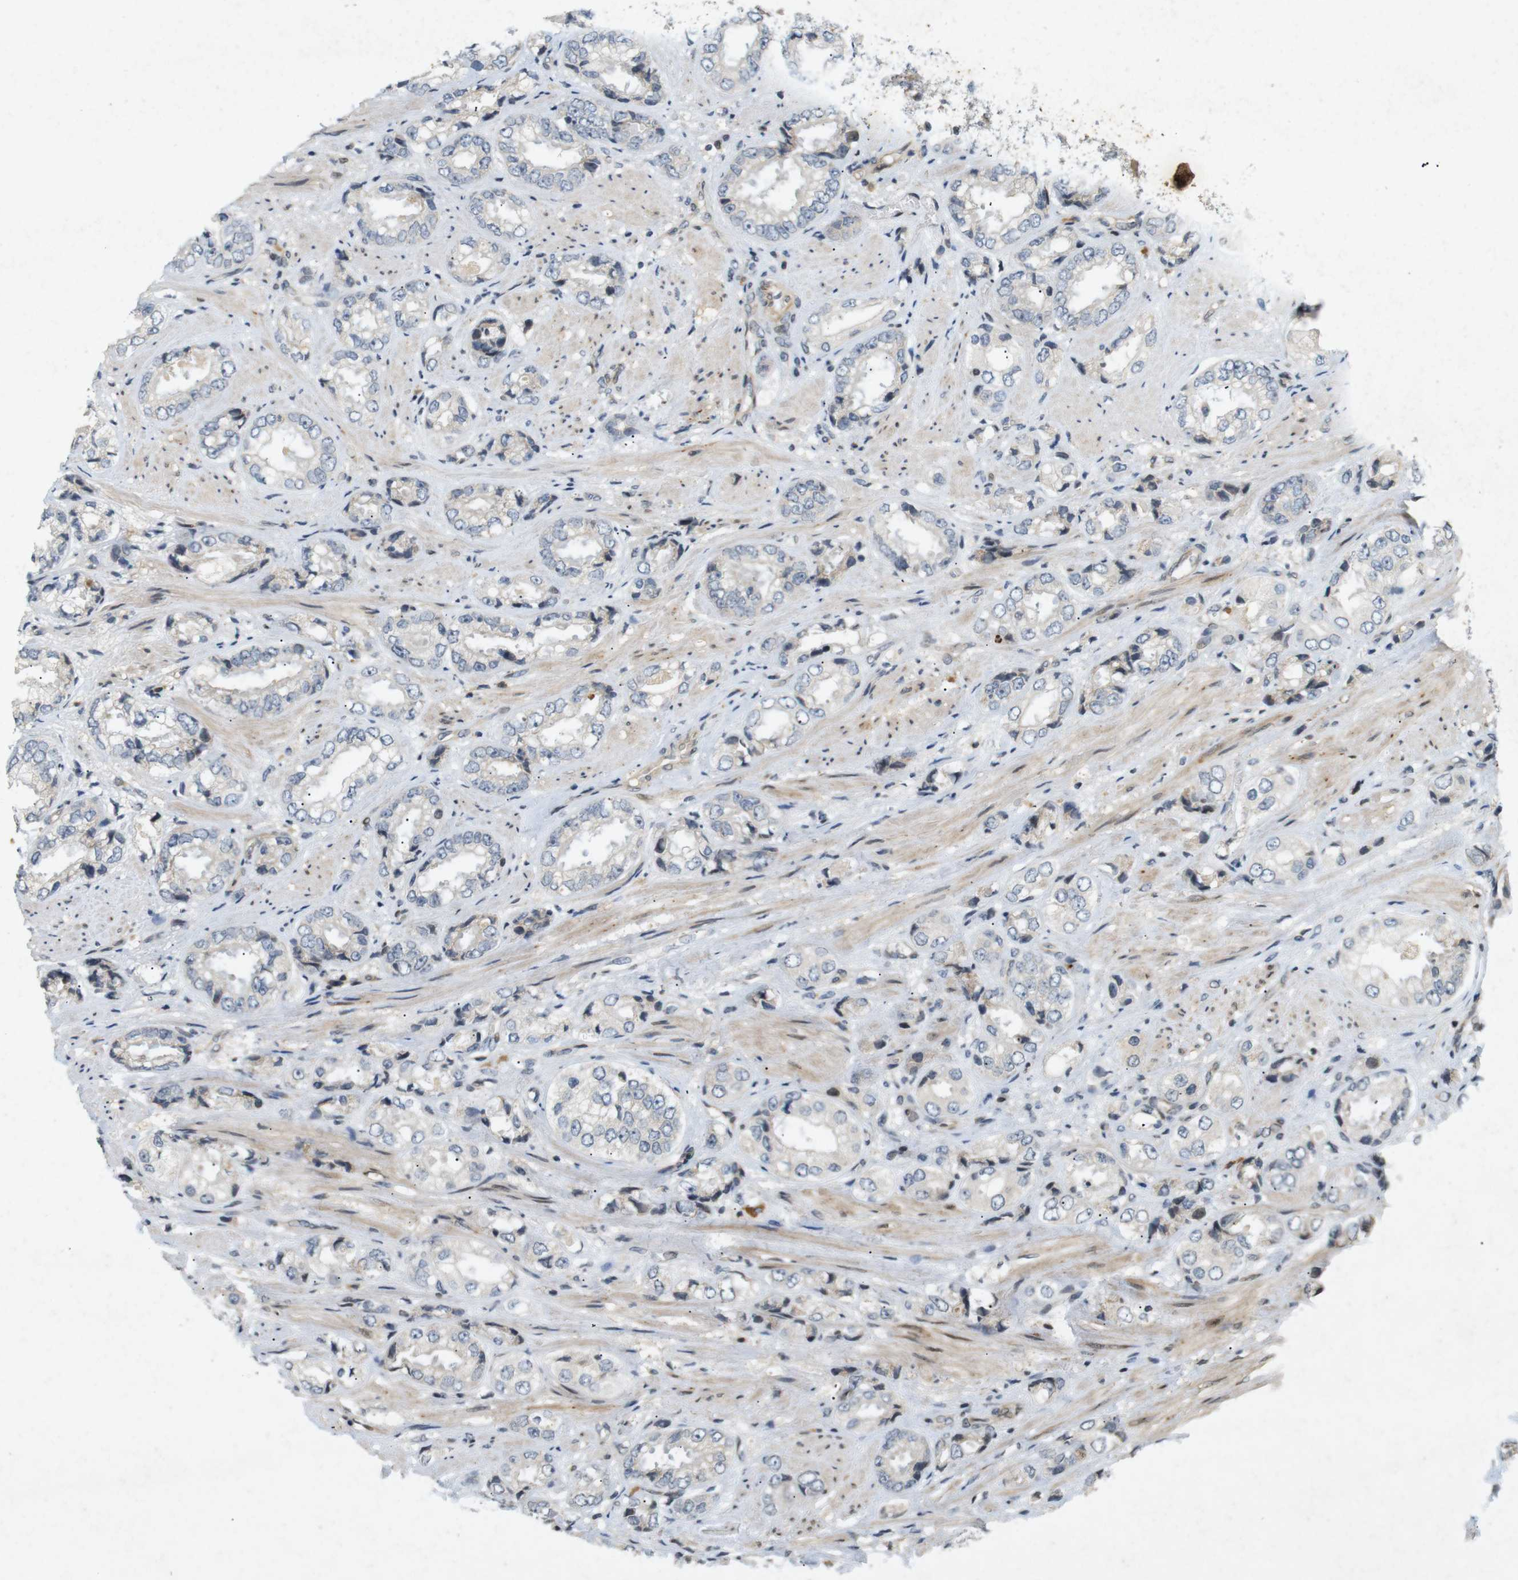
{"staining": {"intensity": "negative", "quantity": "none", "location": "none"}, "tissue": "prostate cancer", "cell_type": "Tumor cells", "image_type": "cancer", "snomed": [{"axis": "morphology", "description": "Adenocarcinoma, High grade"}, {"axis": "topography", "description": "Prostate"}], "caption": "Immunohistochemistry micrograph of neoplastic tissue: prostate cancer (adenocarcinoma (high-grade)) stained with DAB displays no significant protein expression in tumor cells.", "gene": "PPP1R14A", "patient": {"sex": "male", "age": 61}}